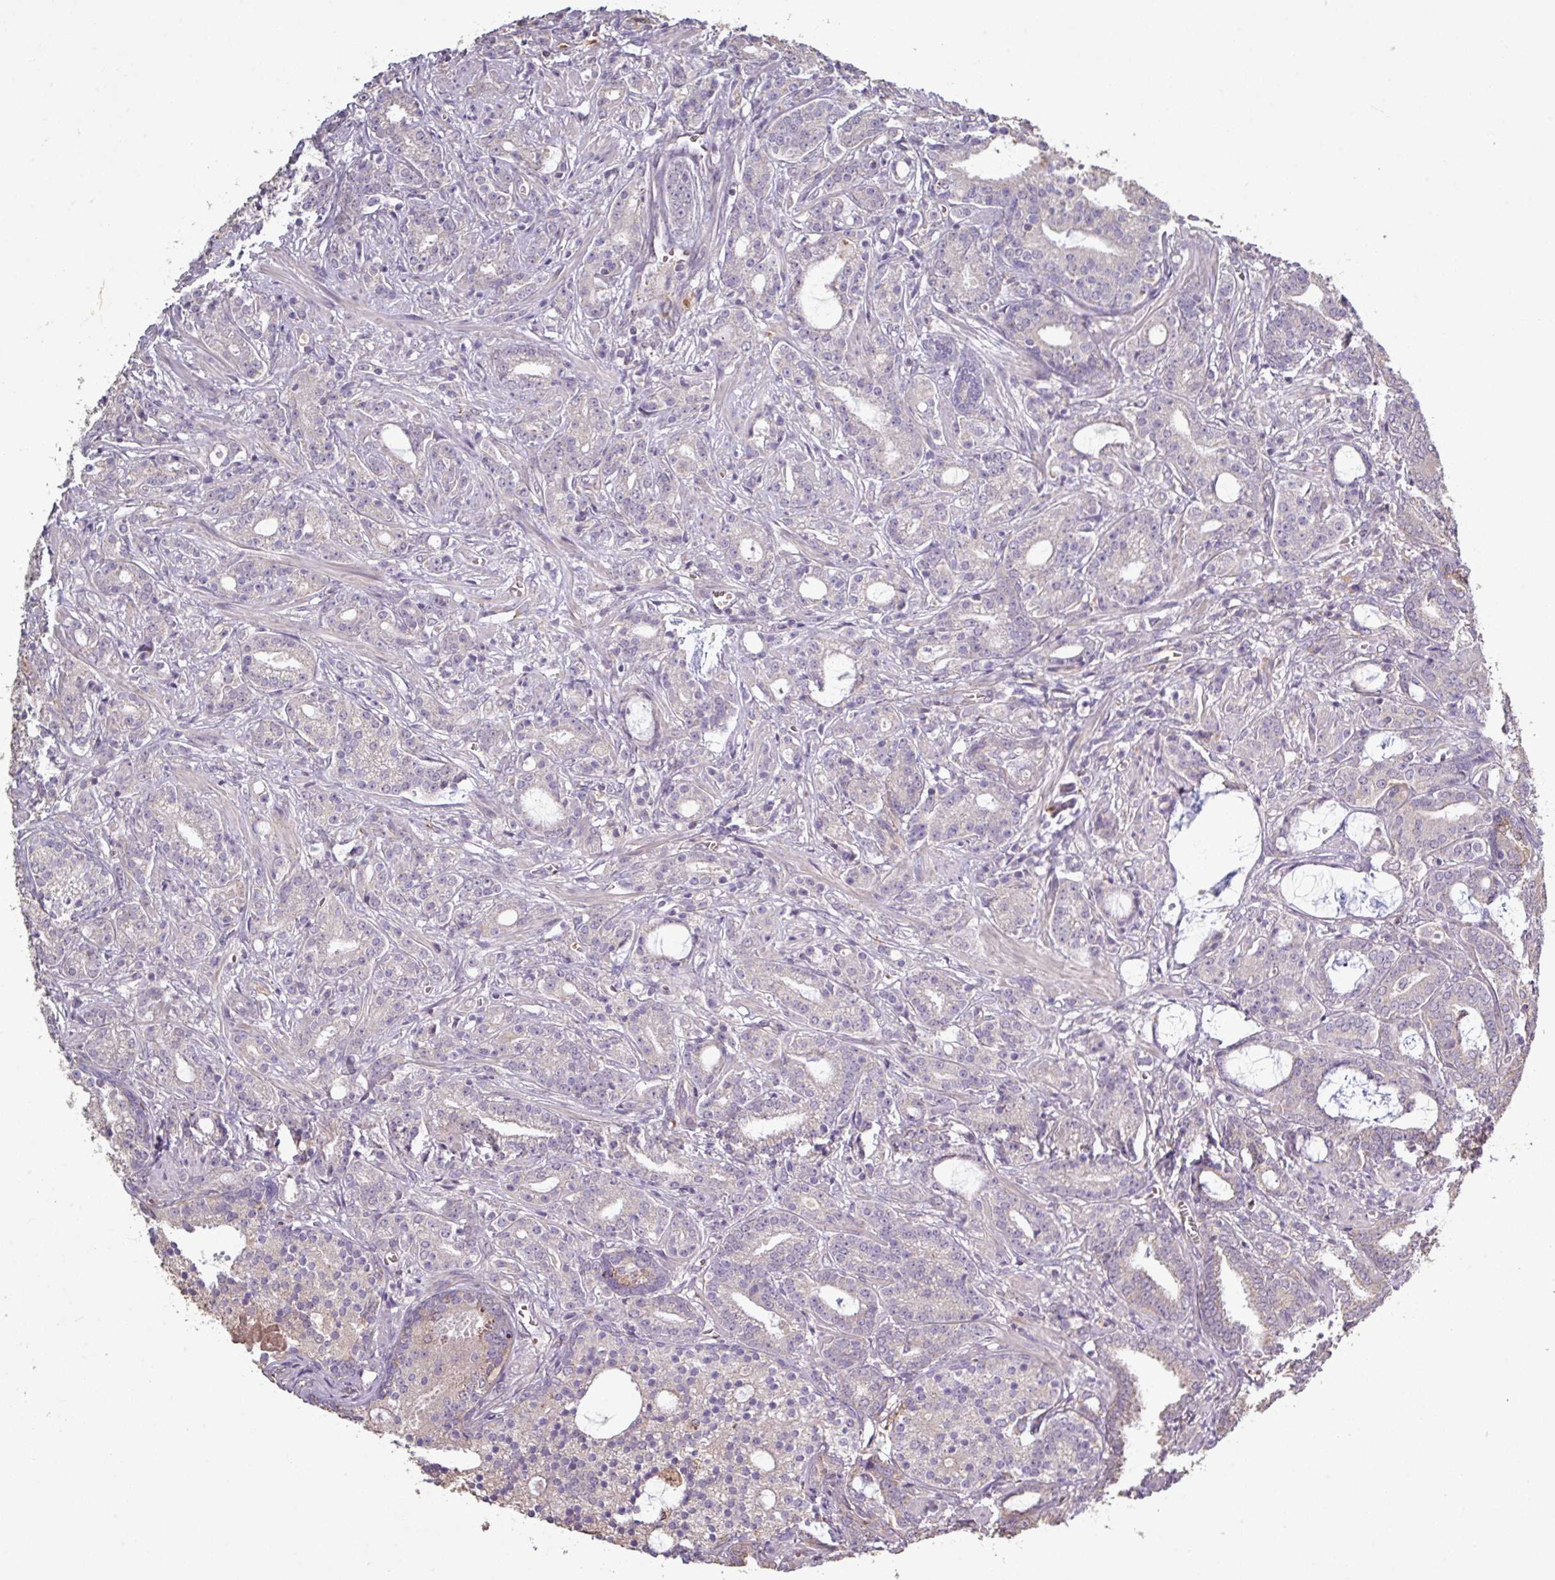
{"staining": {"intensity": "weak", "quantity": "<25%", "location": "cytoplasmic/membranous"}, "tissue": "prostate cancer", "cell_type": "Tumor cells", "image_type": "cancer", "snomed": [{"axis": "morphology", "description": "Adenocarcinoma, High grade"}, {"axis": "topography", "description": "Prostate and seminal vesicle, NOS"}], "caption": "Immunohistochemistry of human prostate adenocarcinoma (high-grade) displays no expression in tumor cells.", "gene": "NHSL2", "patient": {"sex": "male", "age": 67}}